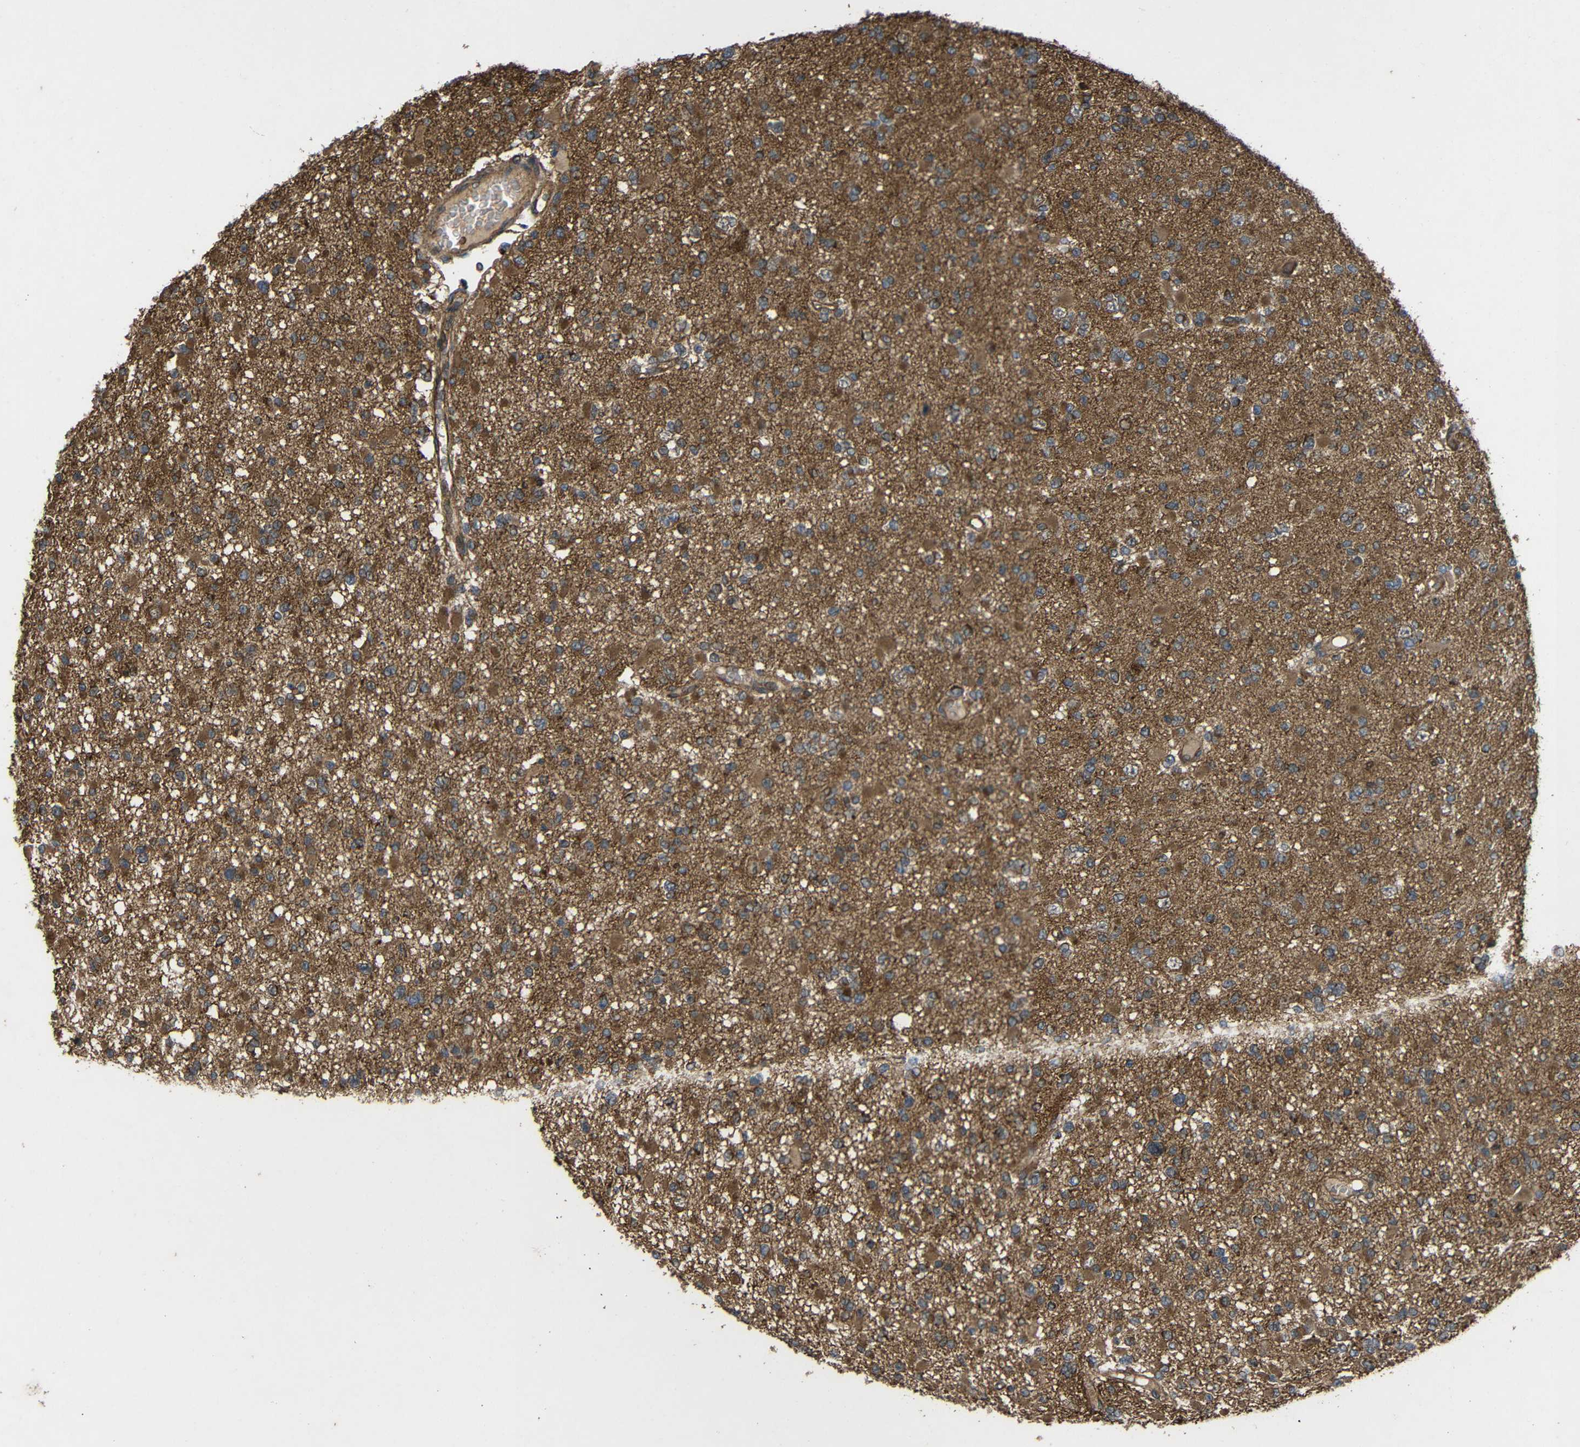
{"staining": {"intensity": "moderate", "quantity": ">75%", "location": "cytoplasmic/membranous"}, "tissue": "glioma", "cell_type": "Tumor cells", "image_type": "cancer", "snomed": [{"axis": "morphology", "description": "Glioma, malignant, Low grade"}, {"axis": "topography", "description": "Brain"}], "caption": "Brown immunohistochemical staining in human malignant low-grade glioma displays moderate cytoplasmic/membranous positivity in about >75% of tumor cells.", "gene": "C1GALT1", "patient": {"sex": "female", "age": 22}}